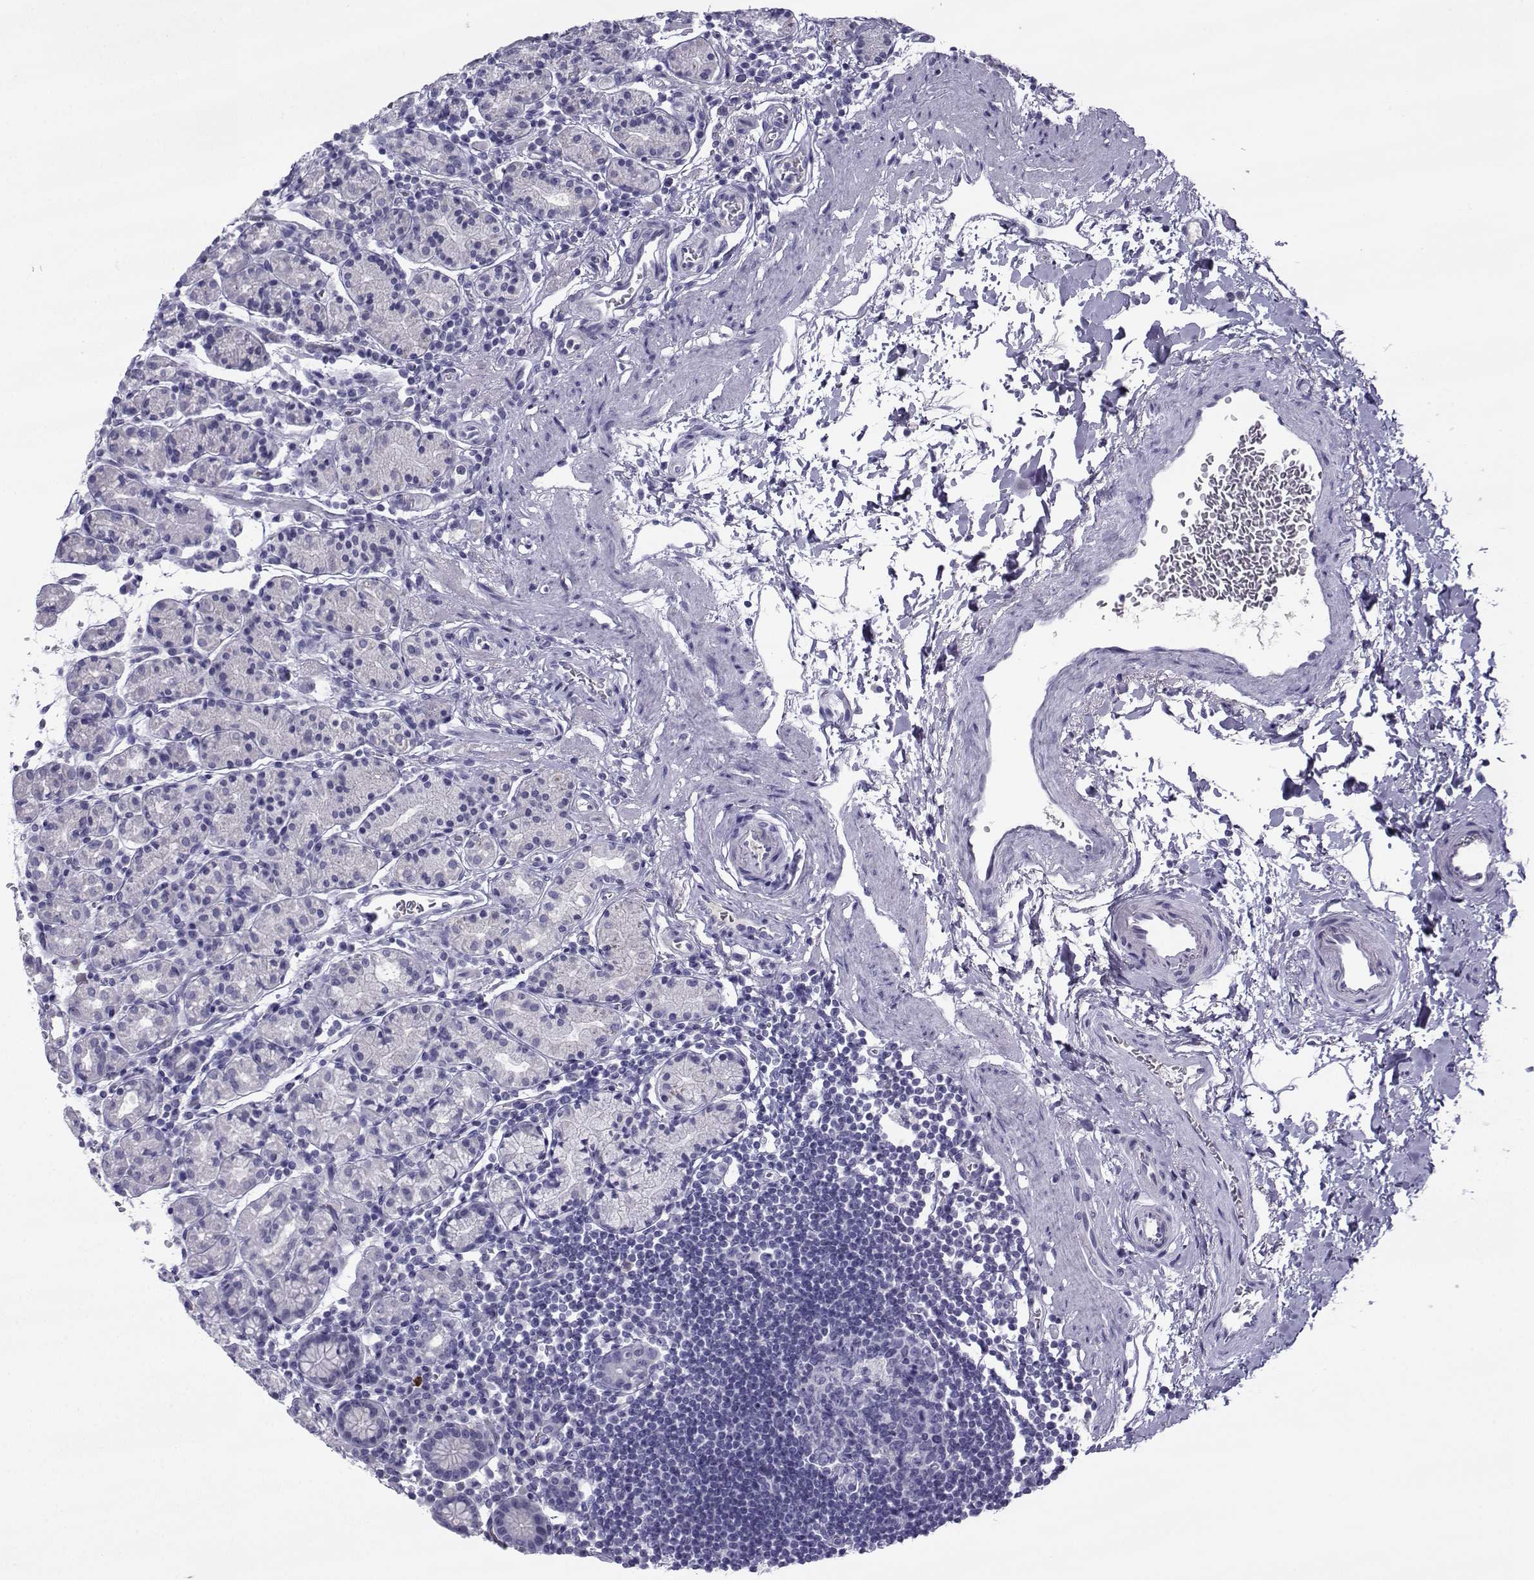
{"staining": {"intensity": "negative", "quantity": "none", "location": "none"}, "tissue": "stomach", "cell_type": "Glandular cells", "image_type": "normal", "snomed": [{"axis": "morphology", "description": "Normal tissue, NOS"}, {"axis": "topography", "description": "Stomach, upper"}, {"axis": "topography", "description": "Stomach"}], "caption": "A micrograph of human stomach is negative for staining in glandular cells. Nuclei are stained in blue.", "gene": "ARMC2", "patient": {"sex": "male", "age": 62}}